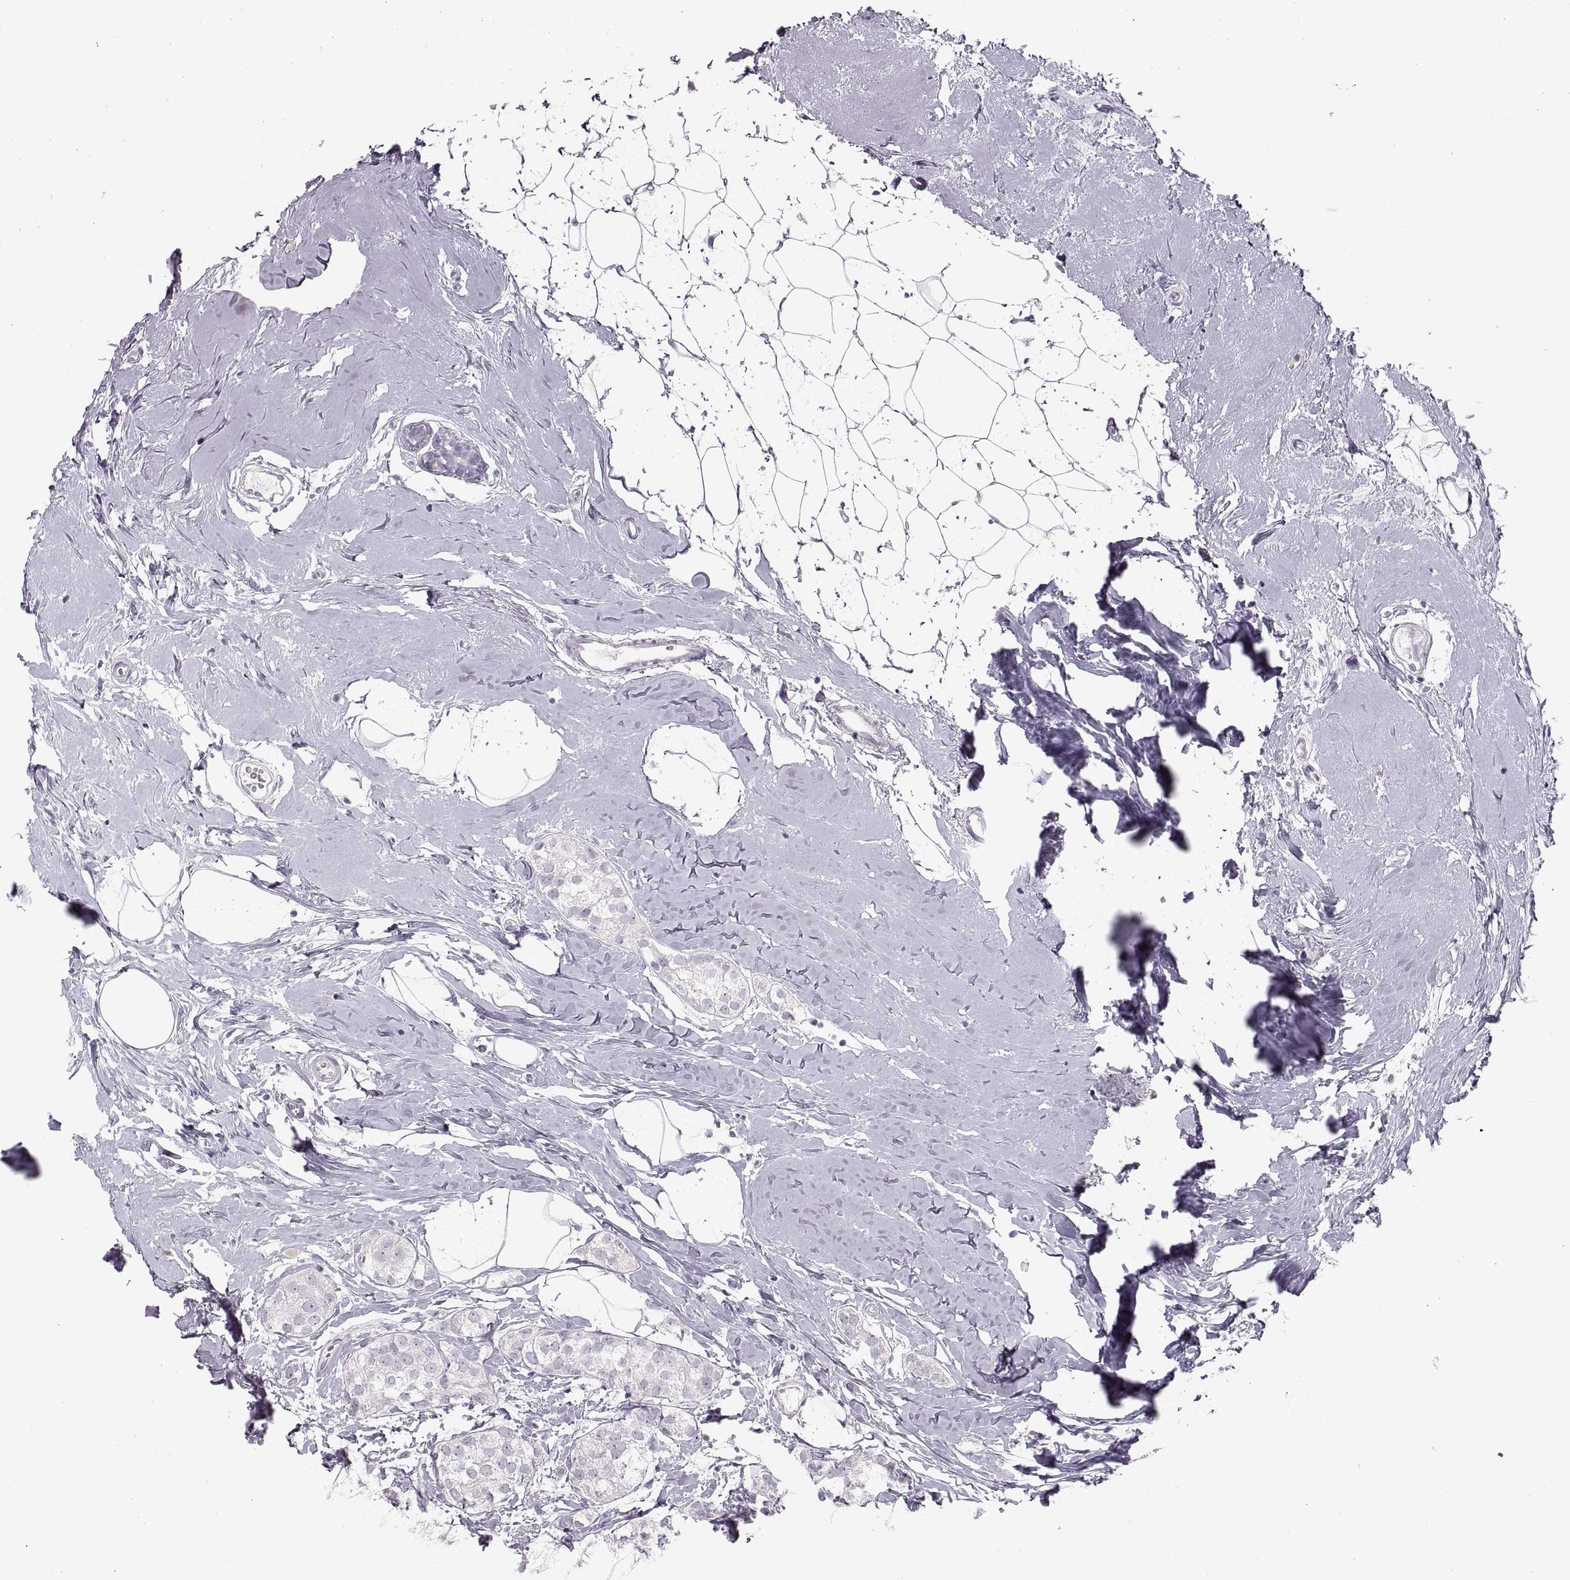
{"staining": {"intensity": "negative", "quantity": "none", "location": "none"}, "tissue": "breast cancer", "cell_type": "Tumor cells", "image_type": "cancer", "snomed": [{"axis": "morphology", "description": "Duct carcinoma"}, {"axis": "topography", "description": "Breast"}], "caption": "Immunohistochemistry of human infiltrating ductal carcinoma (breast) exhibits no staining in tumor cells.", "gene": "C3orf22", "patient": {"sex": "female", "age": 40}}